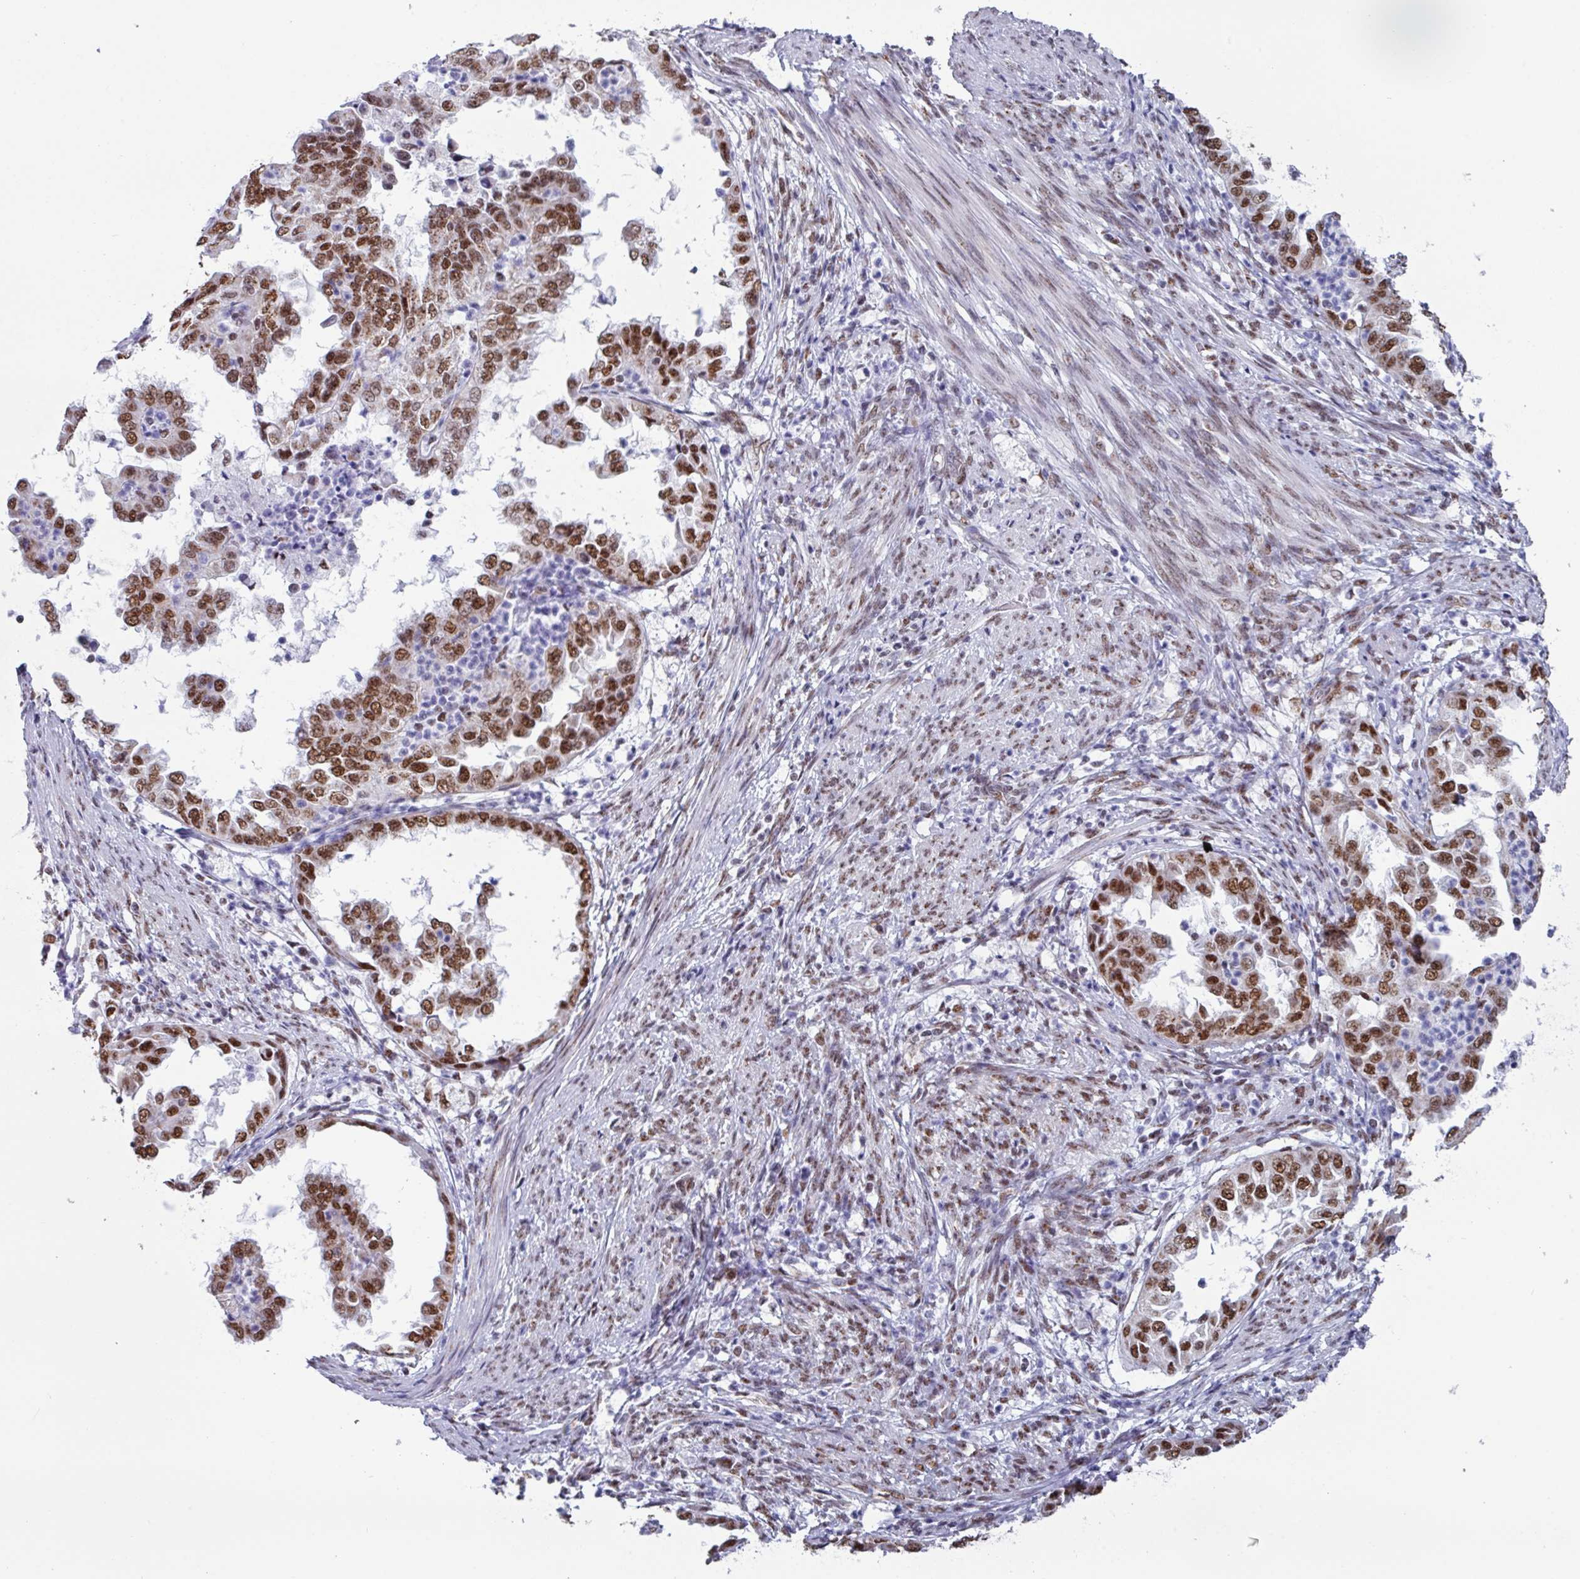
{"staining": {"intensity": "strong", "quantity": ">75%", "location": "nuclear"}, "tissue": "endometrial cancer", "cell_type": "Tumor cells", "image_type": "cancer", "snomed": [{"axis": "morphology", "description": "Adenocarcinoma, NOS"}, {"axis": "topography", "description": "Endometrium"}], "caption": "The micrograph shows staining of endometrial cancer (adenocarcinoma), revealing strong nuclear protein staining (brown color) within tumor cells.", "gene": "PUF60", "patient": {"sex": "female", "age": 85}}